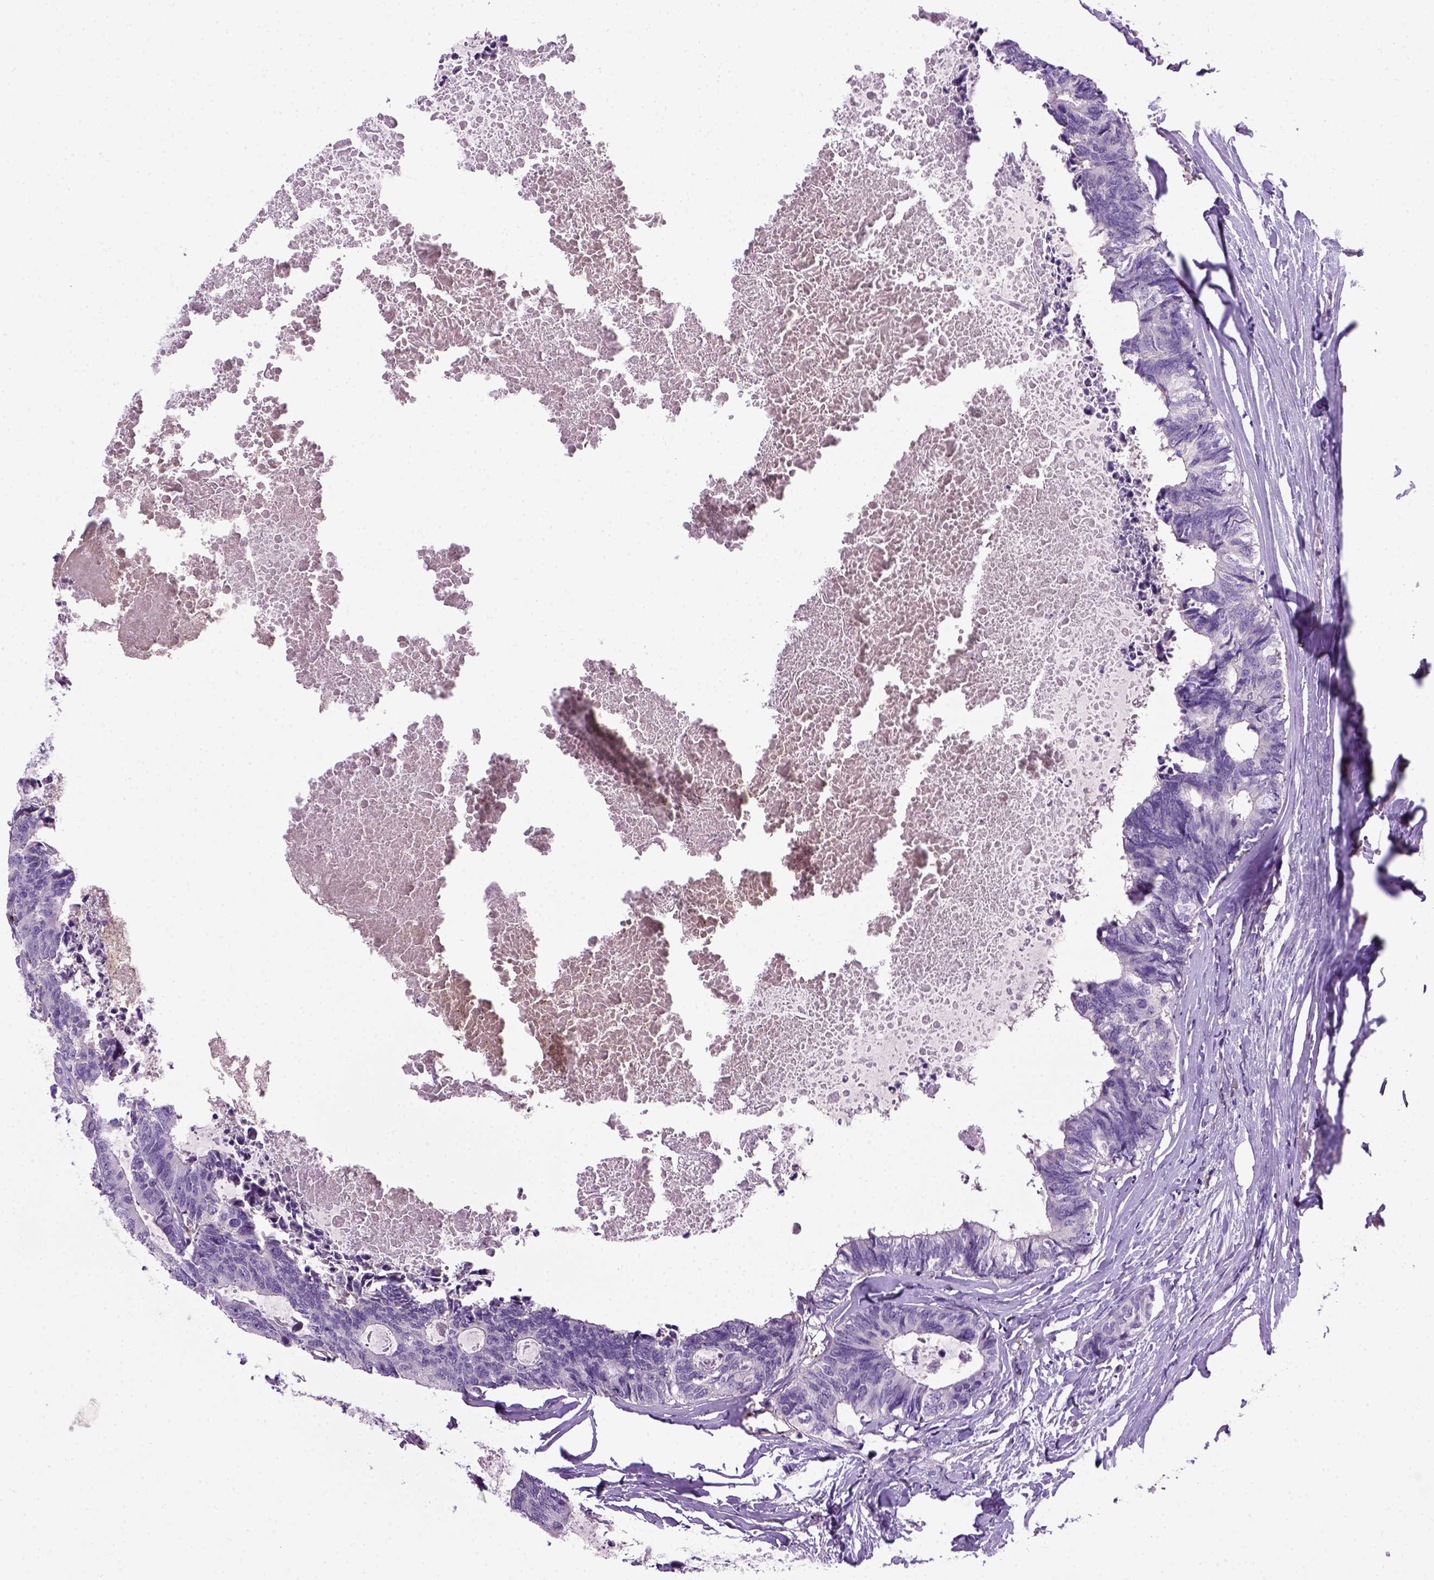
{"staining": {"intensity": "negative", "quantity": "none", "location": "none"}, "tissue": "colorectal cancer", "cell_type": "Tumor cells", "image_type": "cancer", "snomed": [{"axis": "morphology", "description": "Adenocarcinoma, NOS"}, {"axis": "topography", "description": "Colon"}, {"axis": "topography", "description": "Rectum"}], "caption": "Photomicrograph shows no protein expression in tumor cells of colorectal cancer tissue. Brightfield microscopy of IHC stained with DAB (brown) and hematoxylin (blue), captured at high magnification.", "gene": "VWF", "patient": {"sex": "male", "age": 57}}